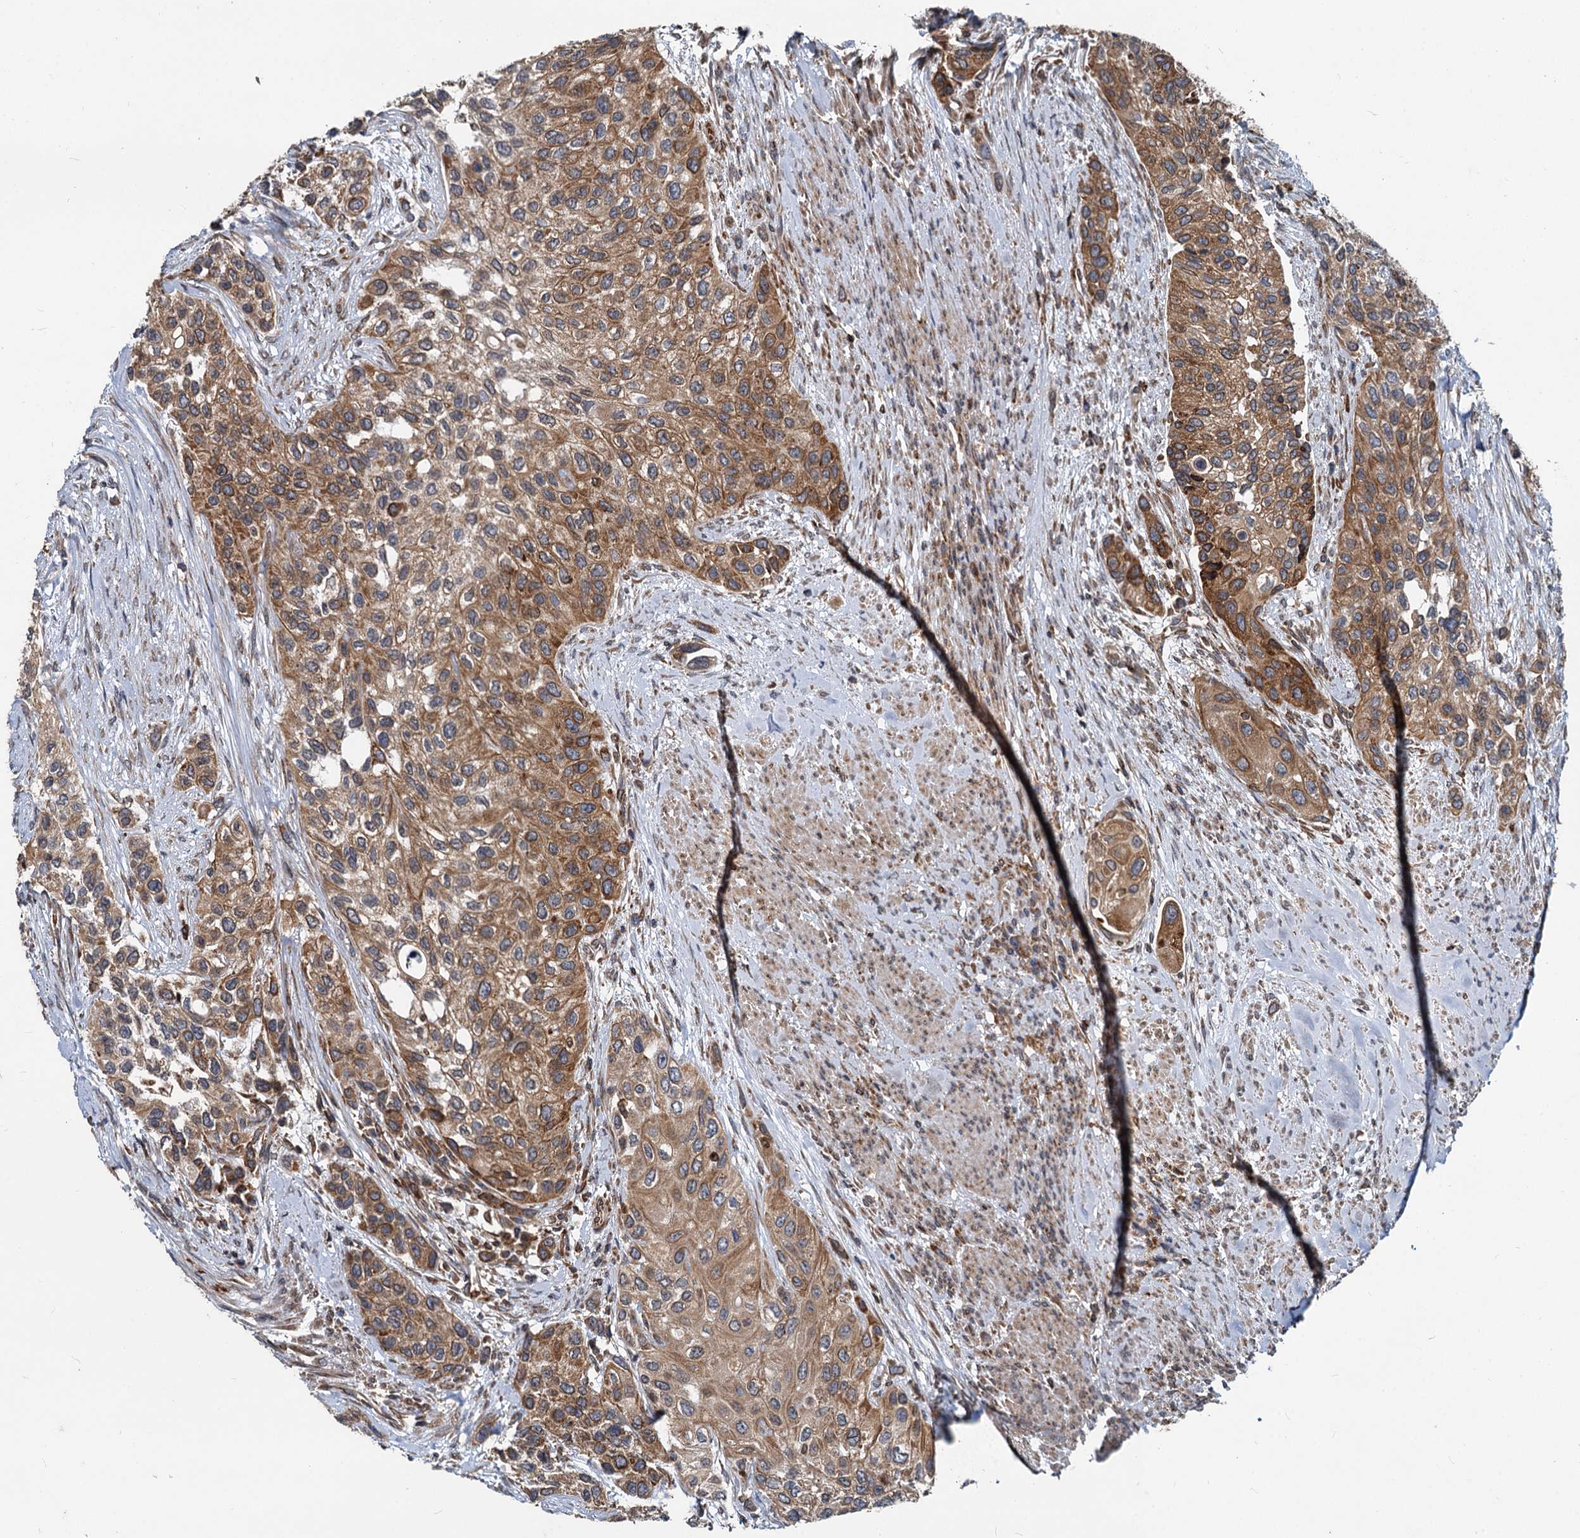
{"staining": {"intensity": "strong", "quantity": ">75%", "location": "cytoplasmic/membranous"}, "tissue": "urothelial cancer", "cell_type": "Tumor cells", "image_type": "cancer", "snomed": [{"axis": "morphology", "description": "Normal tissue, NOS"}, {"axis": "morphology", "description": "Urothelial carcinoma, High grade"}, {"axis": "topography", "description": "Vascular tissue"}, {"axis": "topography", "description": "Urinary bladder"}], "caption": "Immunohistochemical staining of human high-grade urothelial carcinoma displays strong cytoplasmic/membranous protein positivity in about >75% of tumor cells.", "gene": "STIM1", "patient": {"sex": "female", "age": 56}}